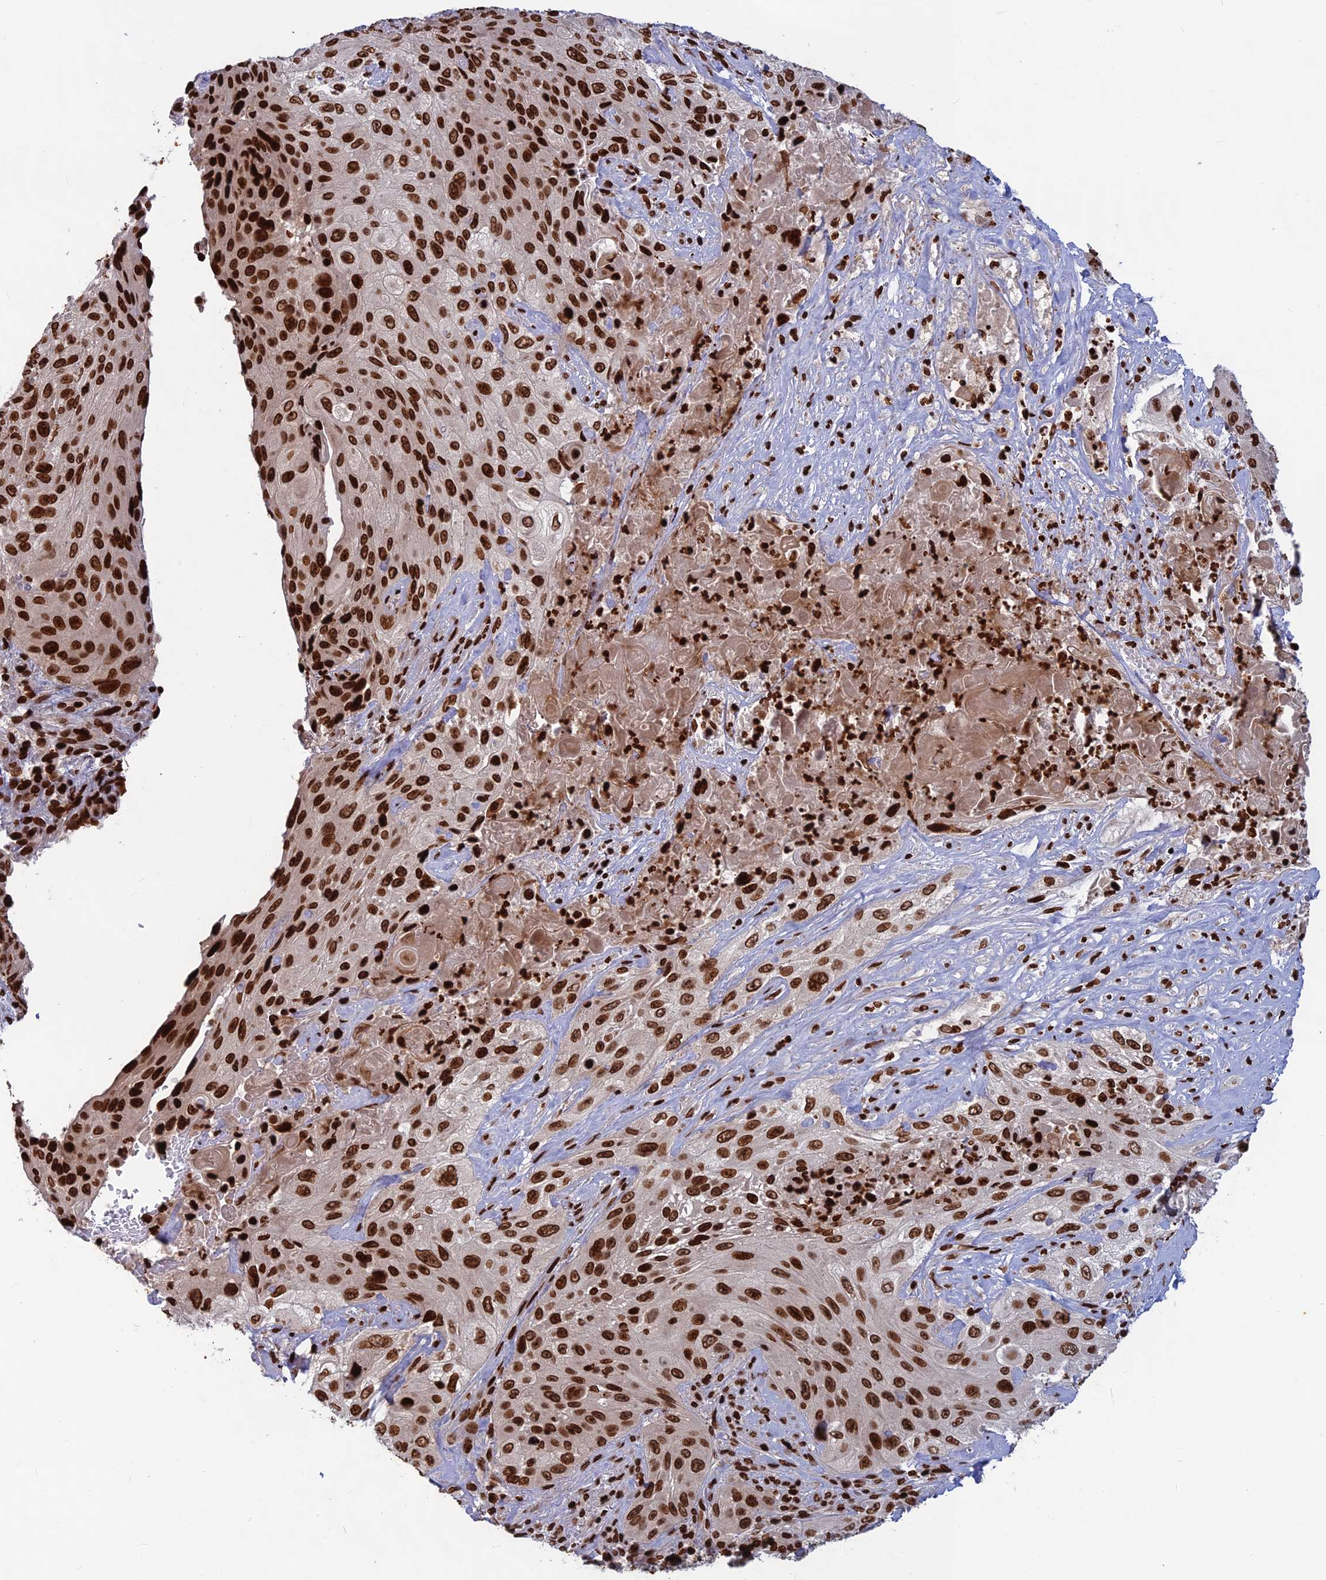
{"staining": {"intensity": "strong", "quantity": ">75%", "location": "nuclear"}, "tissue": "cervical cancer", "cell_type": "Tumor cells", "image_type": "cancer", "snomed": [{"axis": "morphology", "description": "Squamous cell carcinoma, NOS"}, {"axis": "topography", "description": "Cervix"}], "caption": "Cervical squamous cell carcinoma was stained to show a protein in brown. There is high levels of strong nuclear expression in about >75% of tumor cells. The staining is performed using DAB (3,3'-diaminobenzidine) brown chromogen to label protein expression. The nuclei are counter-stained blue using hematoxylin.", "gene": "TET2", "patient": {"sex": "female", "age": 42}}